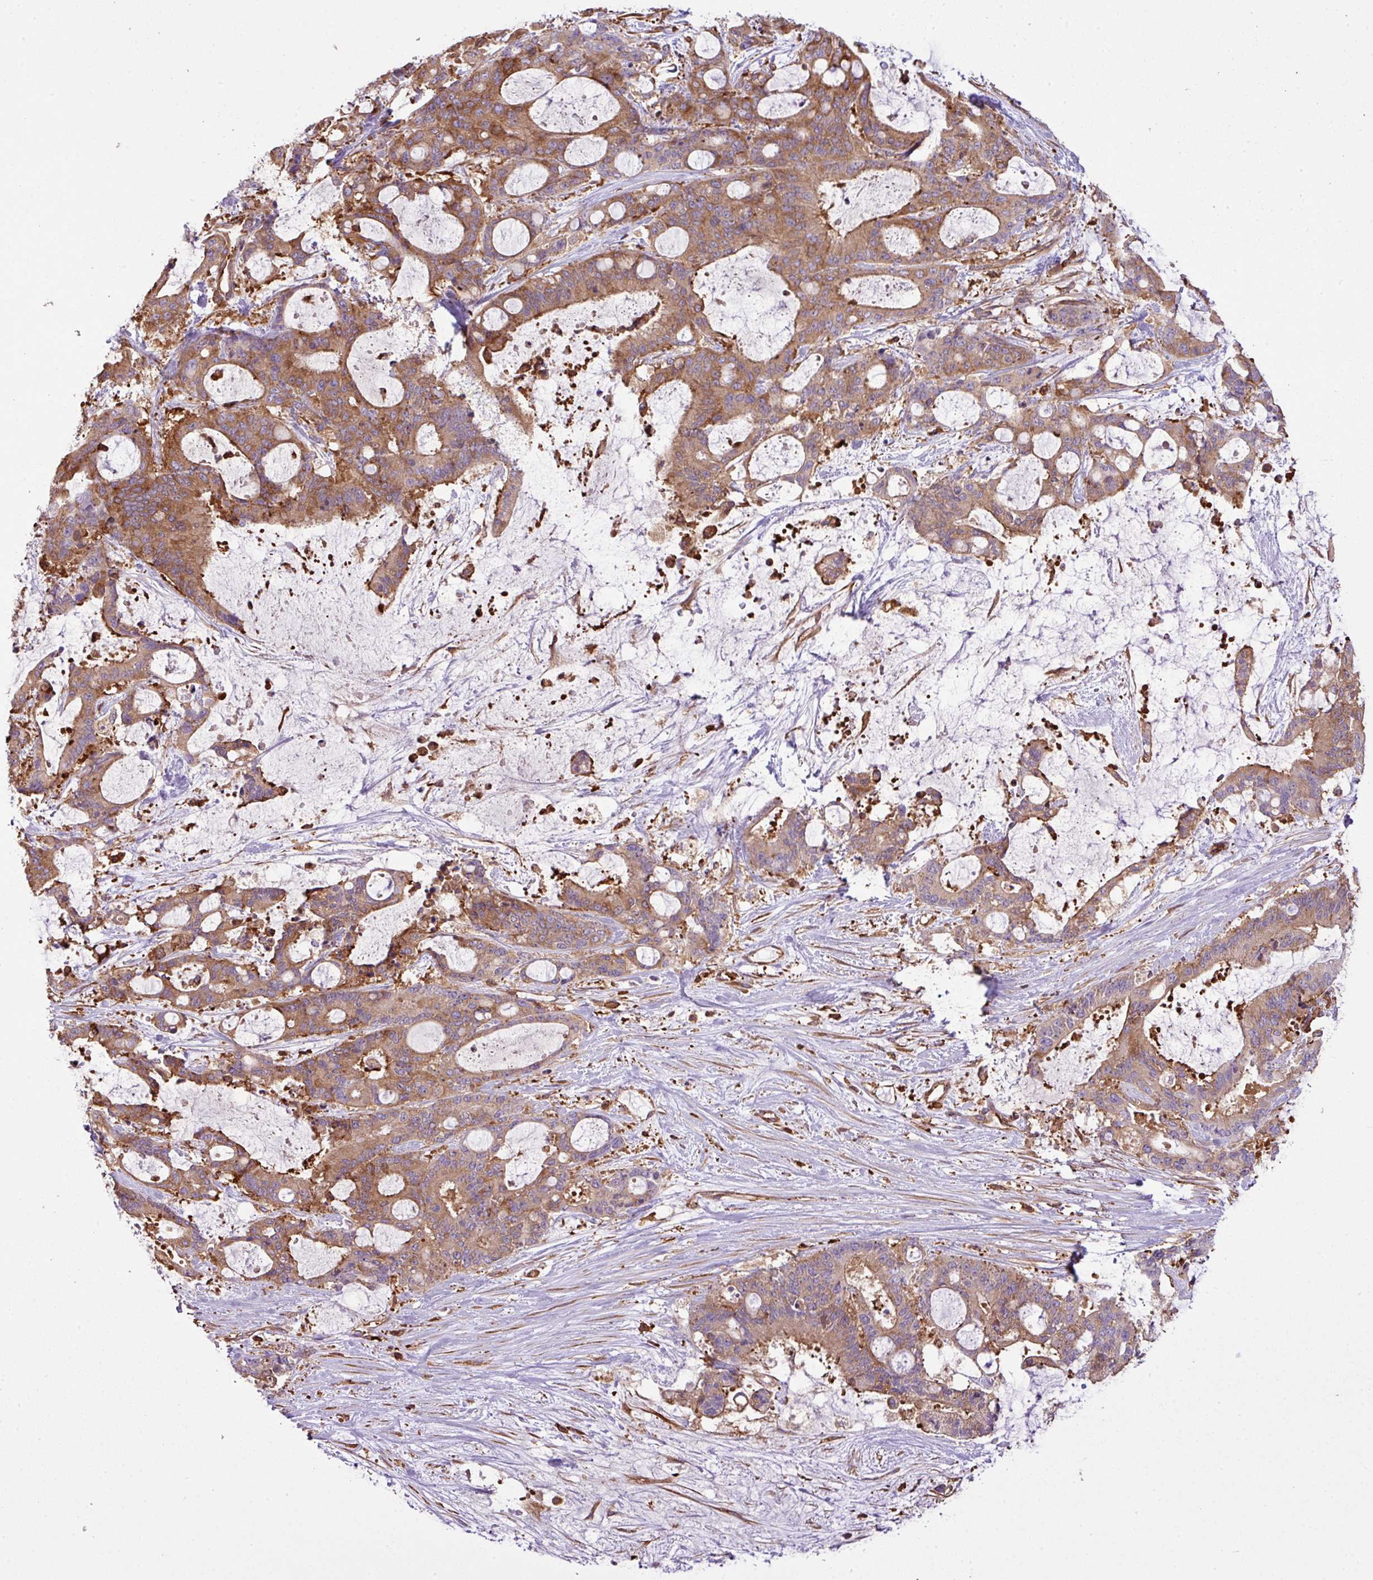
{"staining": {"intensity": "moderate", "quantity": ">75%", "location": "cytoplasmic/membranous"}, "tissue": "liver cancer", "cell_type": "Tumor cells", "image_type": "cancer", "snomed": [{"axis": "morphology", "description": "Normal tissue, NOS"}, {"axis": "morphology", "description": "Cholangiocarcinoma"}, {"axis": "topography", "description": "Liver"}, {"axis": "topography", "description": "Peripheral nerve tissue"}], "caption": "Liver cholangiocarcinoma tissue demonstrates moderate cytoplasmic/membranous staining in about >75% of tumor cells, visualized by immunohistochemistry.", "gene": "PGAP6", "patient": {"sex": "female", "age": 73}}